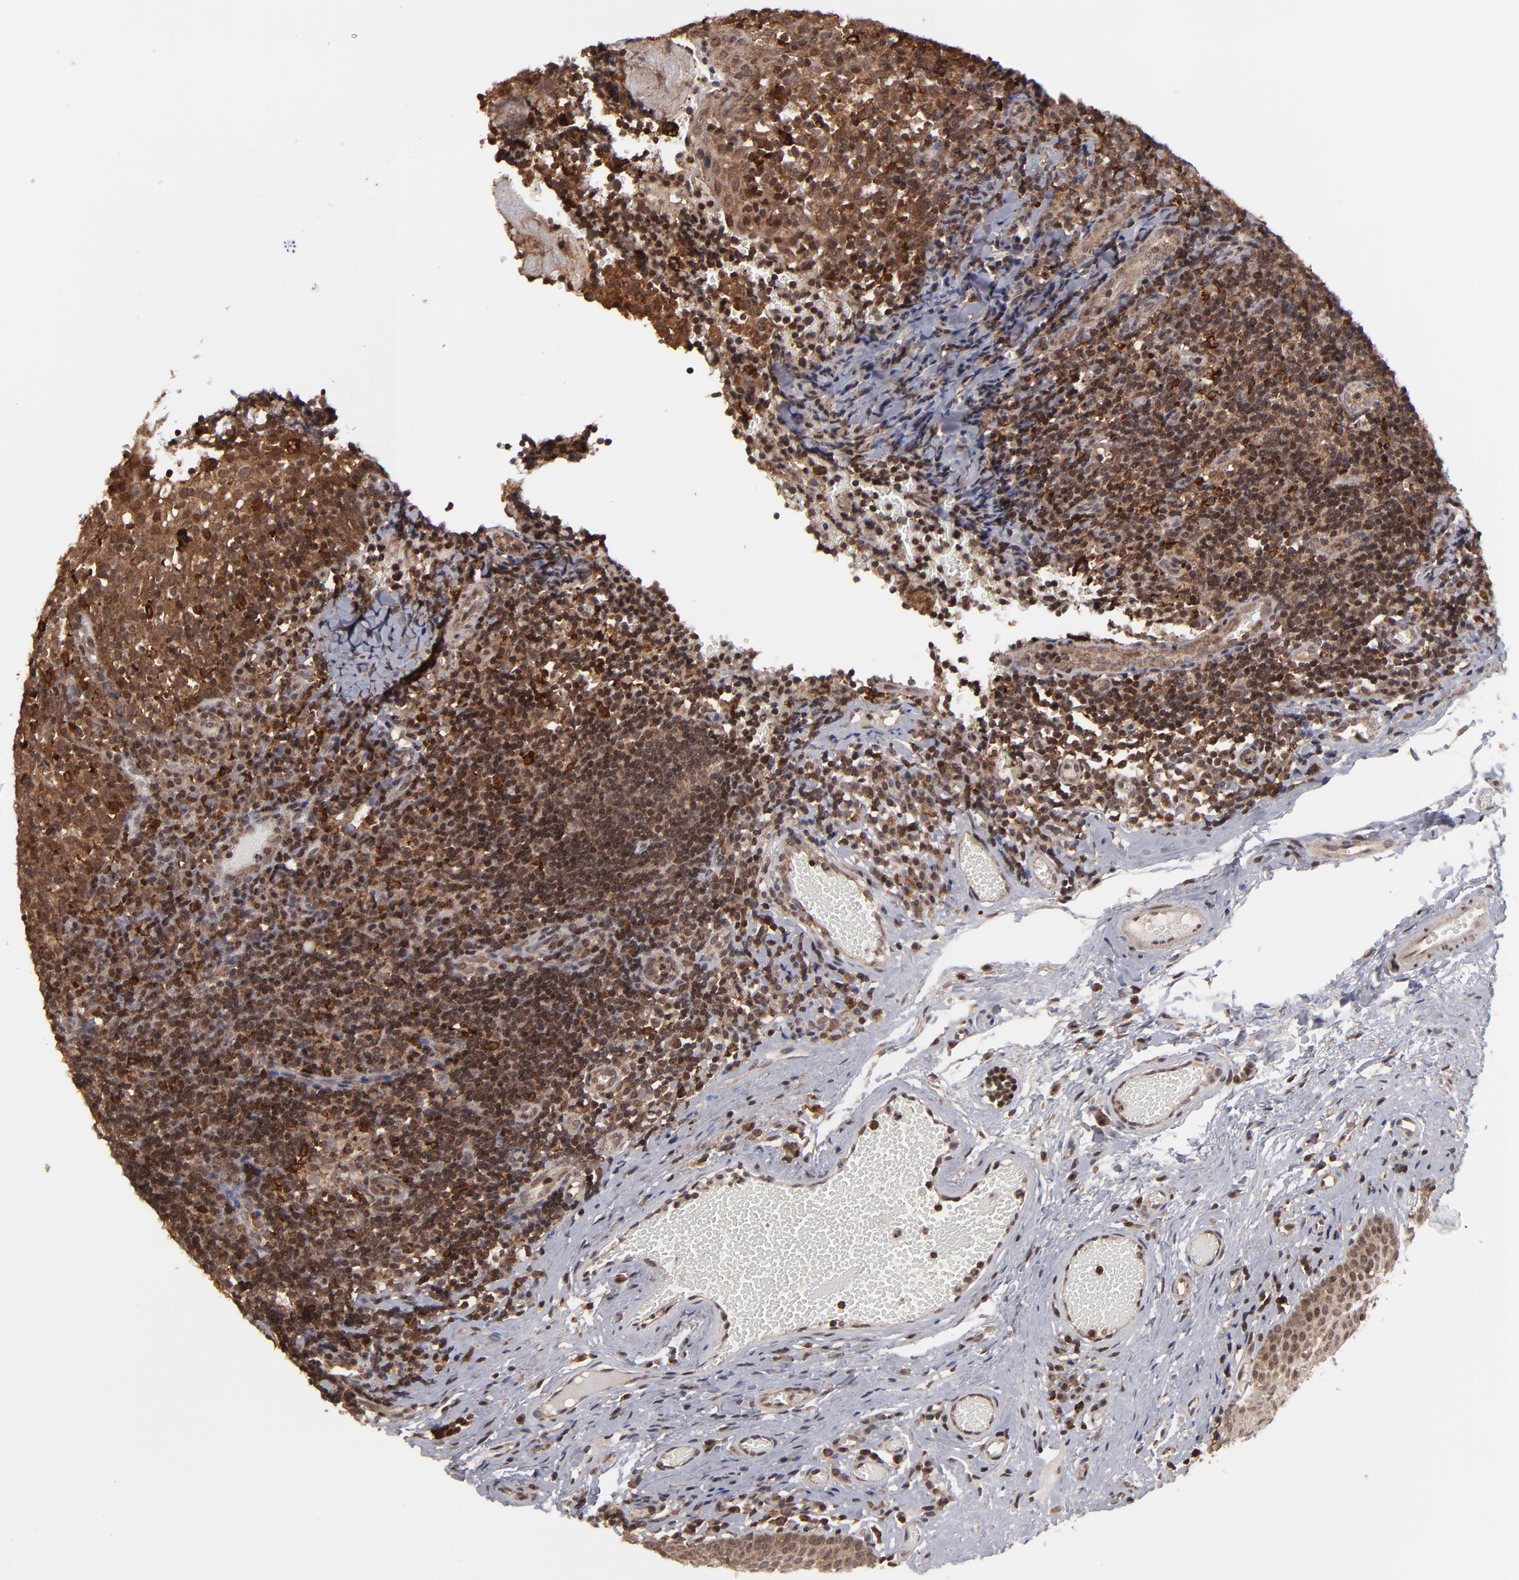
{"staining": {"intensity": "strong", "quantity": ">75%", "location": "cytoplasmic/membranous,nuclear"}, "tissue": "tonsil", "cell_type": "Germinal center cells", "image_type": "normal", "snomed": [{"axis": "morphology", "description": "Normal tissue, NOS"}, {"axis": "topography", "description": "Tonsil"}], "caption": "Germinal center cells show high levels of strong cytoplasmic/membranous,nuclear expression in about >75% of cells in benign tonsil.", "gene": "RGS6", "patient": {"sex": "female", "age": 34}}